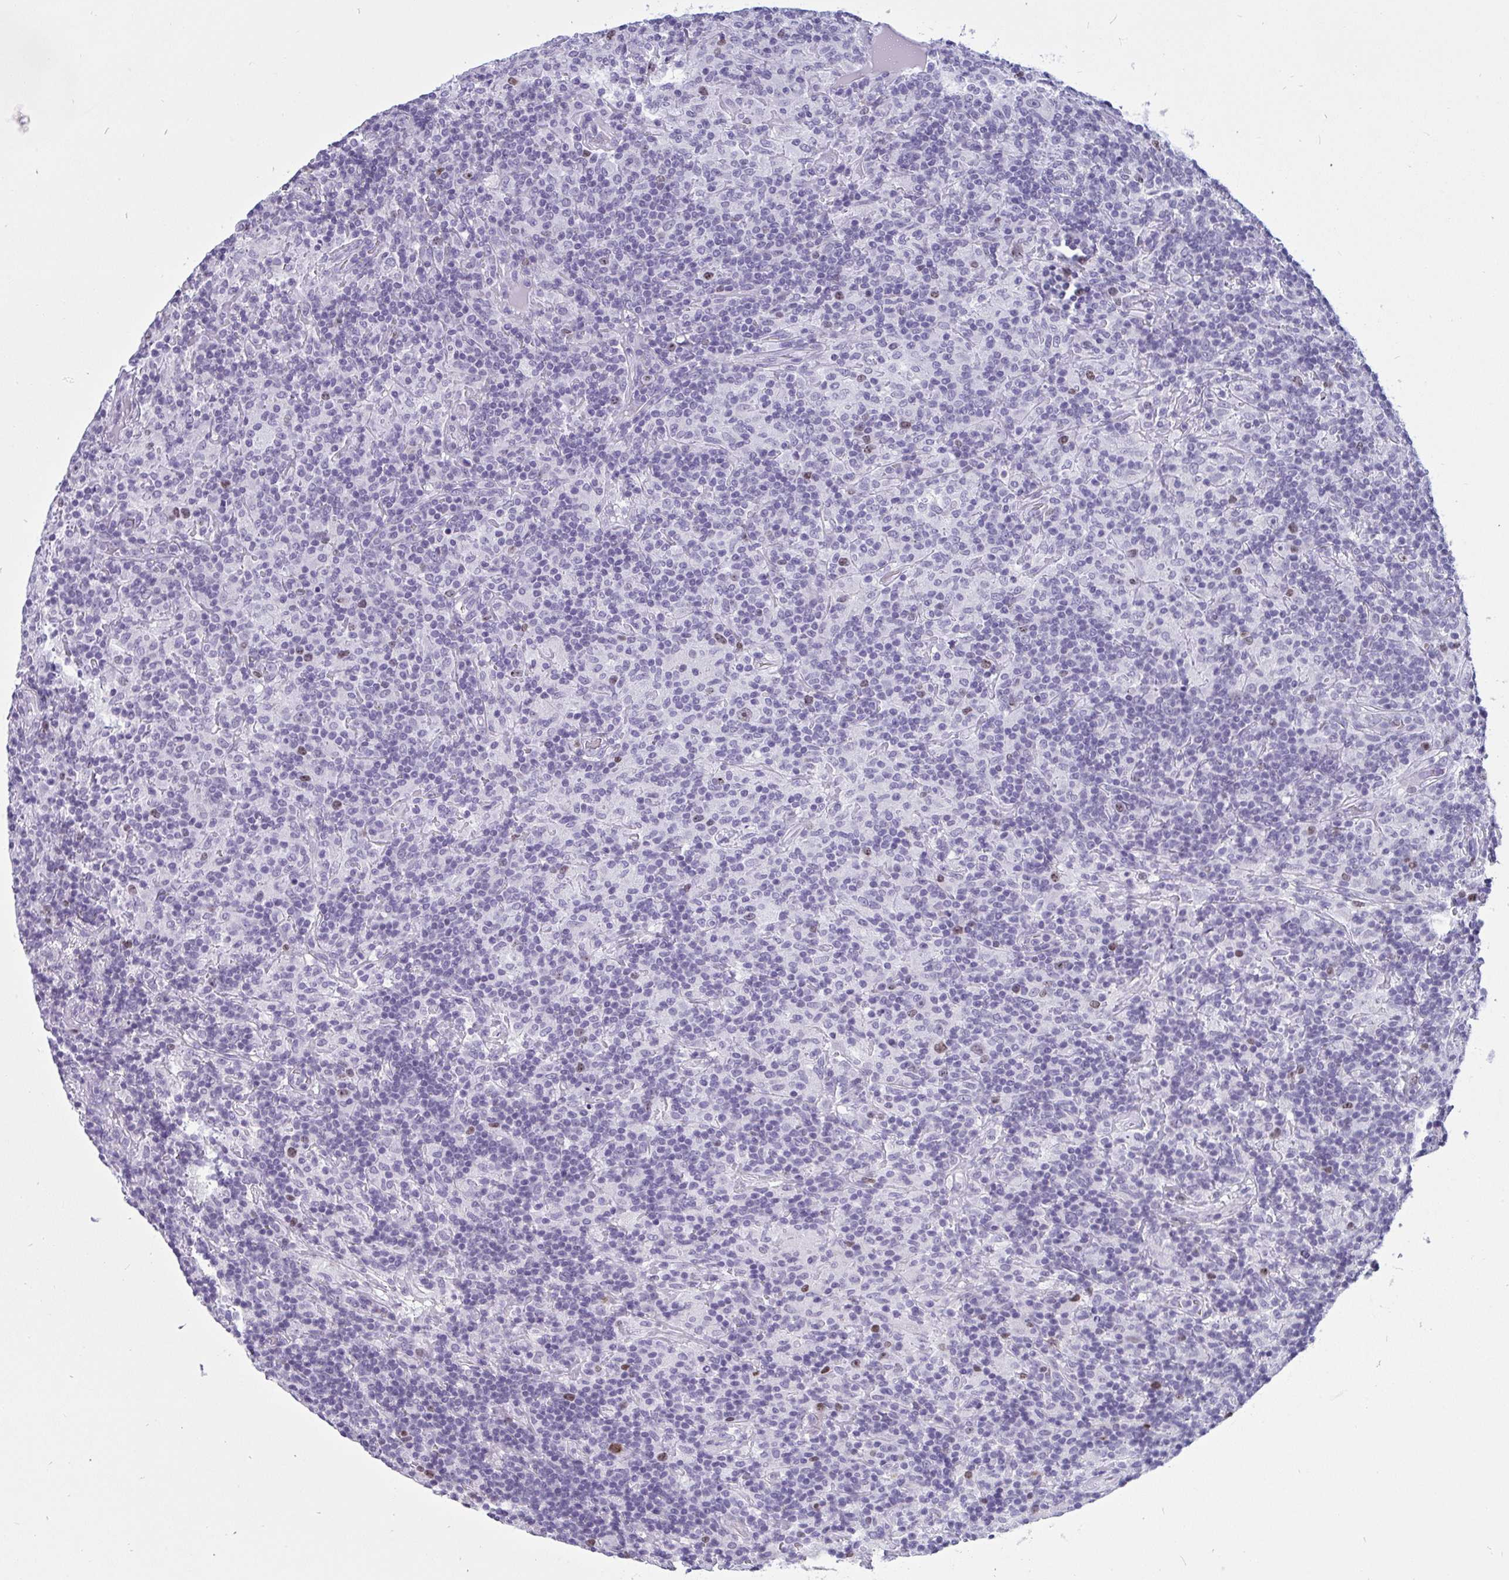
{"staining": {"intensity": "moderate", "quantity": "<25%", "location": "nuclear"}, "tissue": "lymphoma", "cell_type": "Tumor cells", "image_type": "cancer", "snomed": [{"axis": "morphology", "description": "Hodgkin's disease, NOS"}, {"axis": "topography", "description": "Lymph node"}], "caption": "Immunohistochemical staining of human lymphoma reveals low levels of moderate nuclear protein expression in about <25% of tumor cells. The staining was performed using DAB (3,3'-diaminobenzidine) to visualize the protein expression in brown, while the nuclei were stained in blue with hematoxylin (Magnification: 20x).", "gene": "SUZ12", "patient": {"sex": "male", "age": 70}}